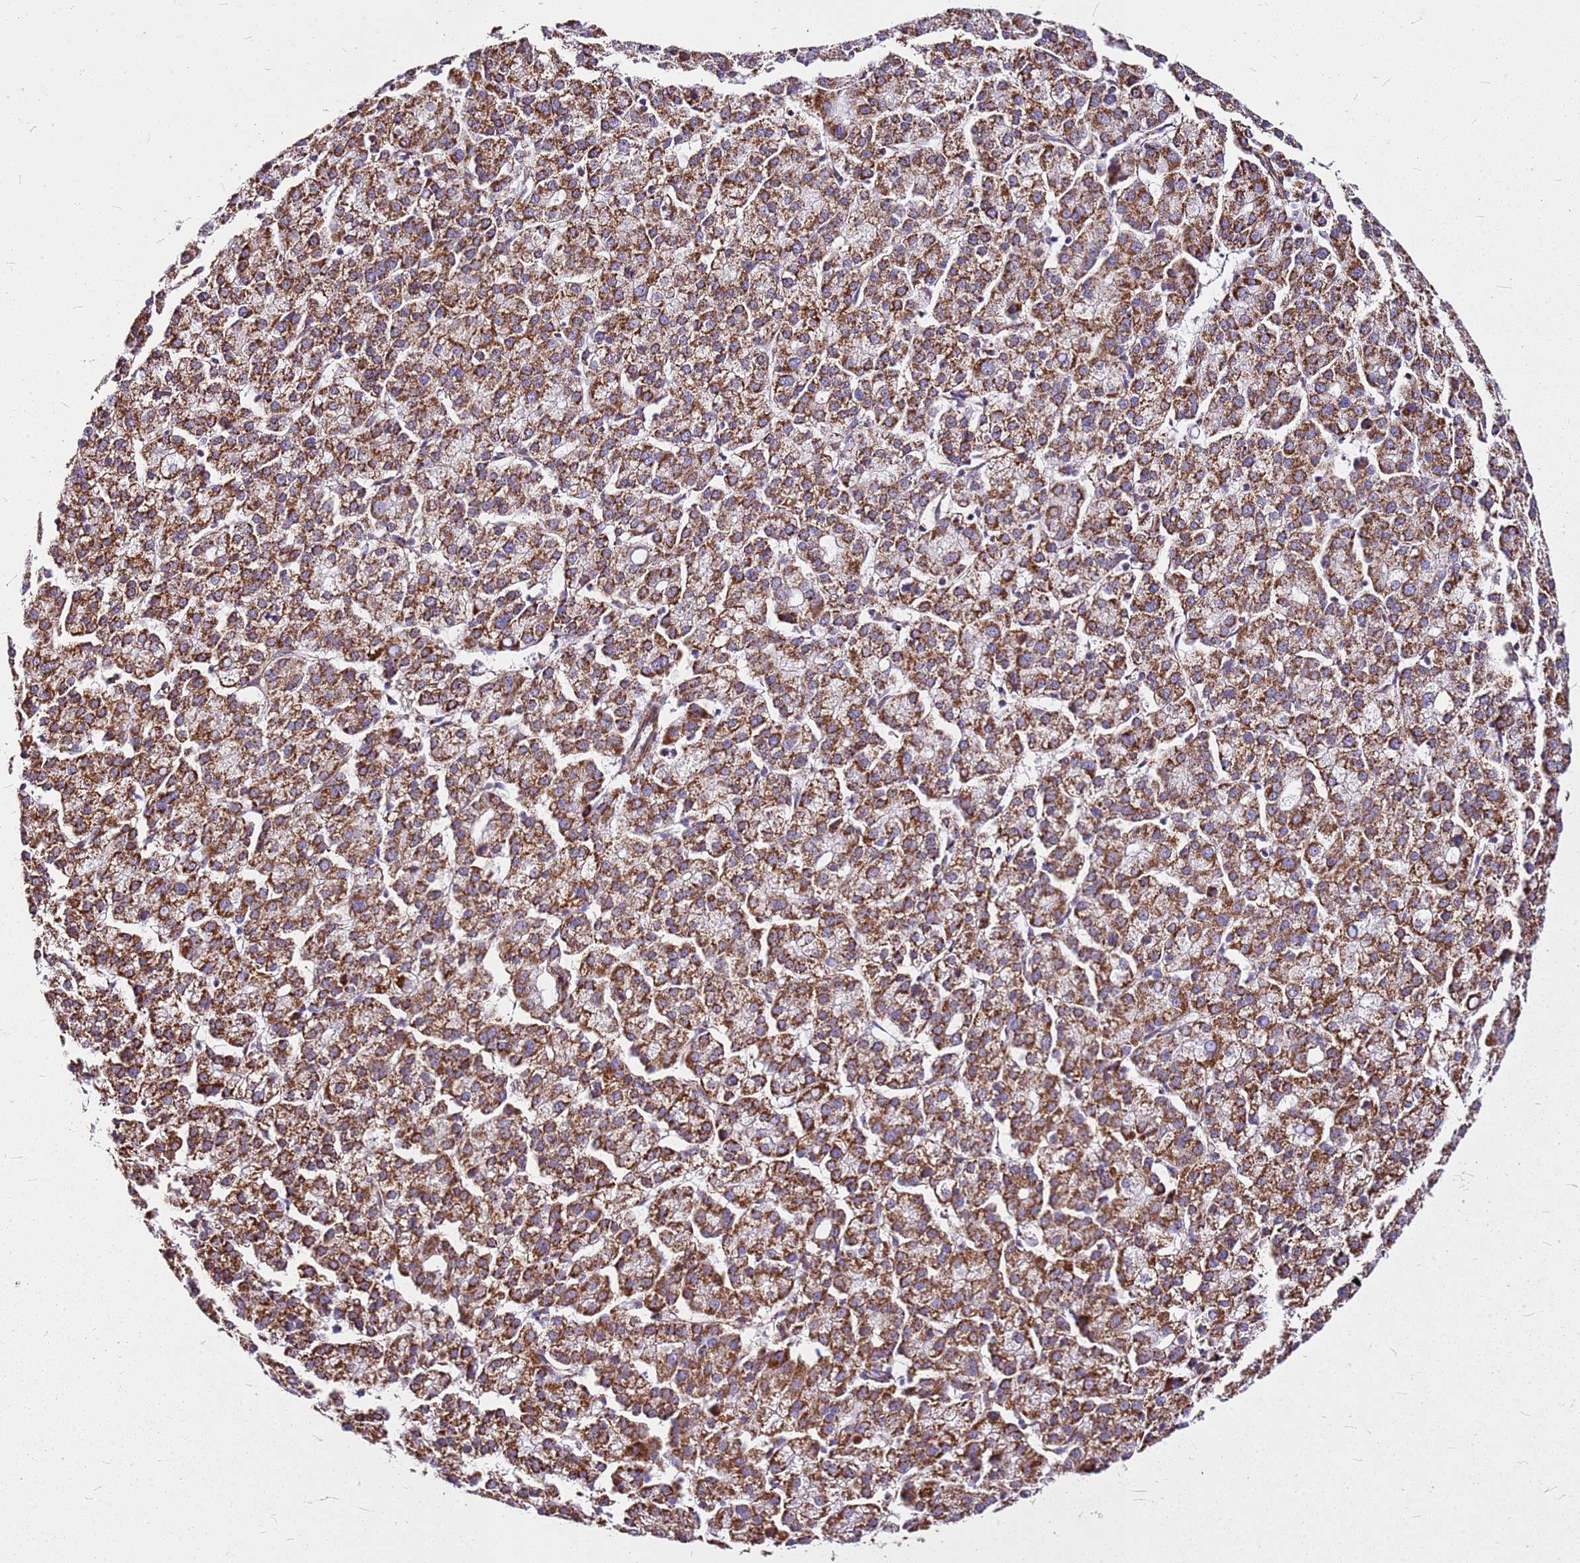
{"staining": {"intensity": "moderate", "quantity": ">75%", "location": "cytoplasmic/membranous"}, "tissue": "liver cancer", "cell_type": "Tumor cells", "image_type": "cancer", "snomed": [{"axis": "morphology", "description": "Carcinoma, Hepatocellular, NOS"}, {"axis": "topography", "description": "Liver"}], "caption": "A photomicrograph of human hepatocellular carcinoma (liver) stained for a protein shows moderate cytoplasmic/membranous brown staining in tumor cells.", "gene": "OR51T1", "patient": {"sex": "female", "age": 58}}